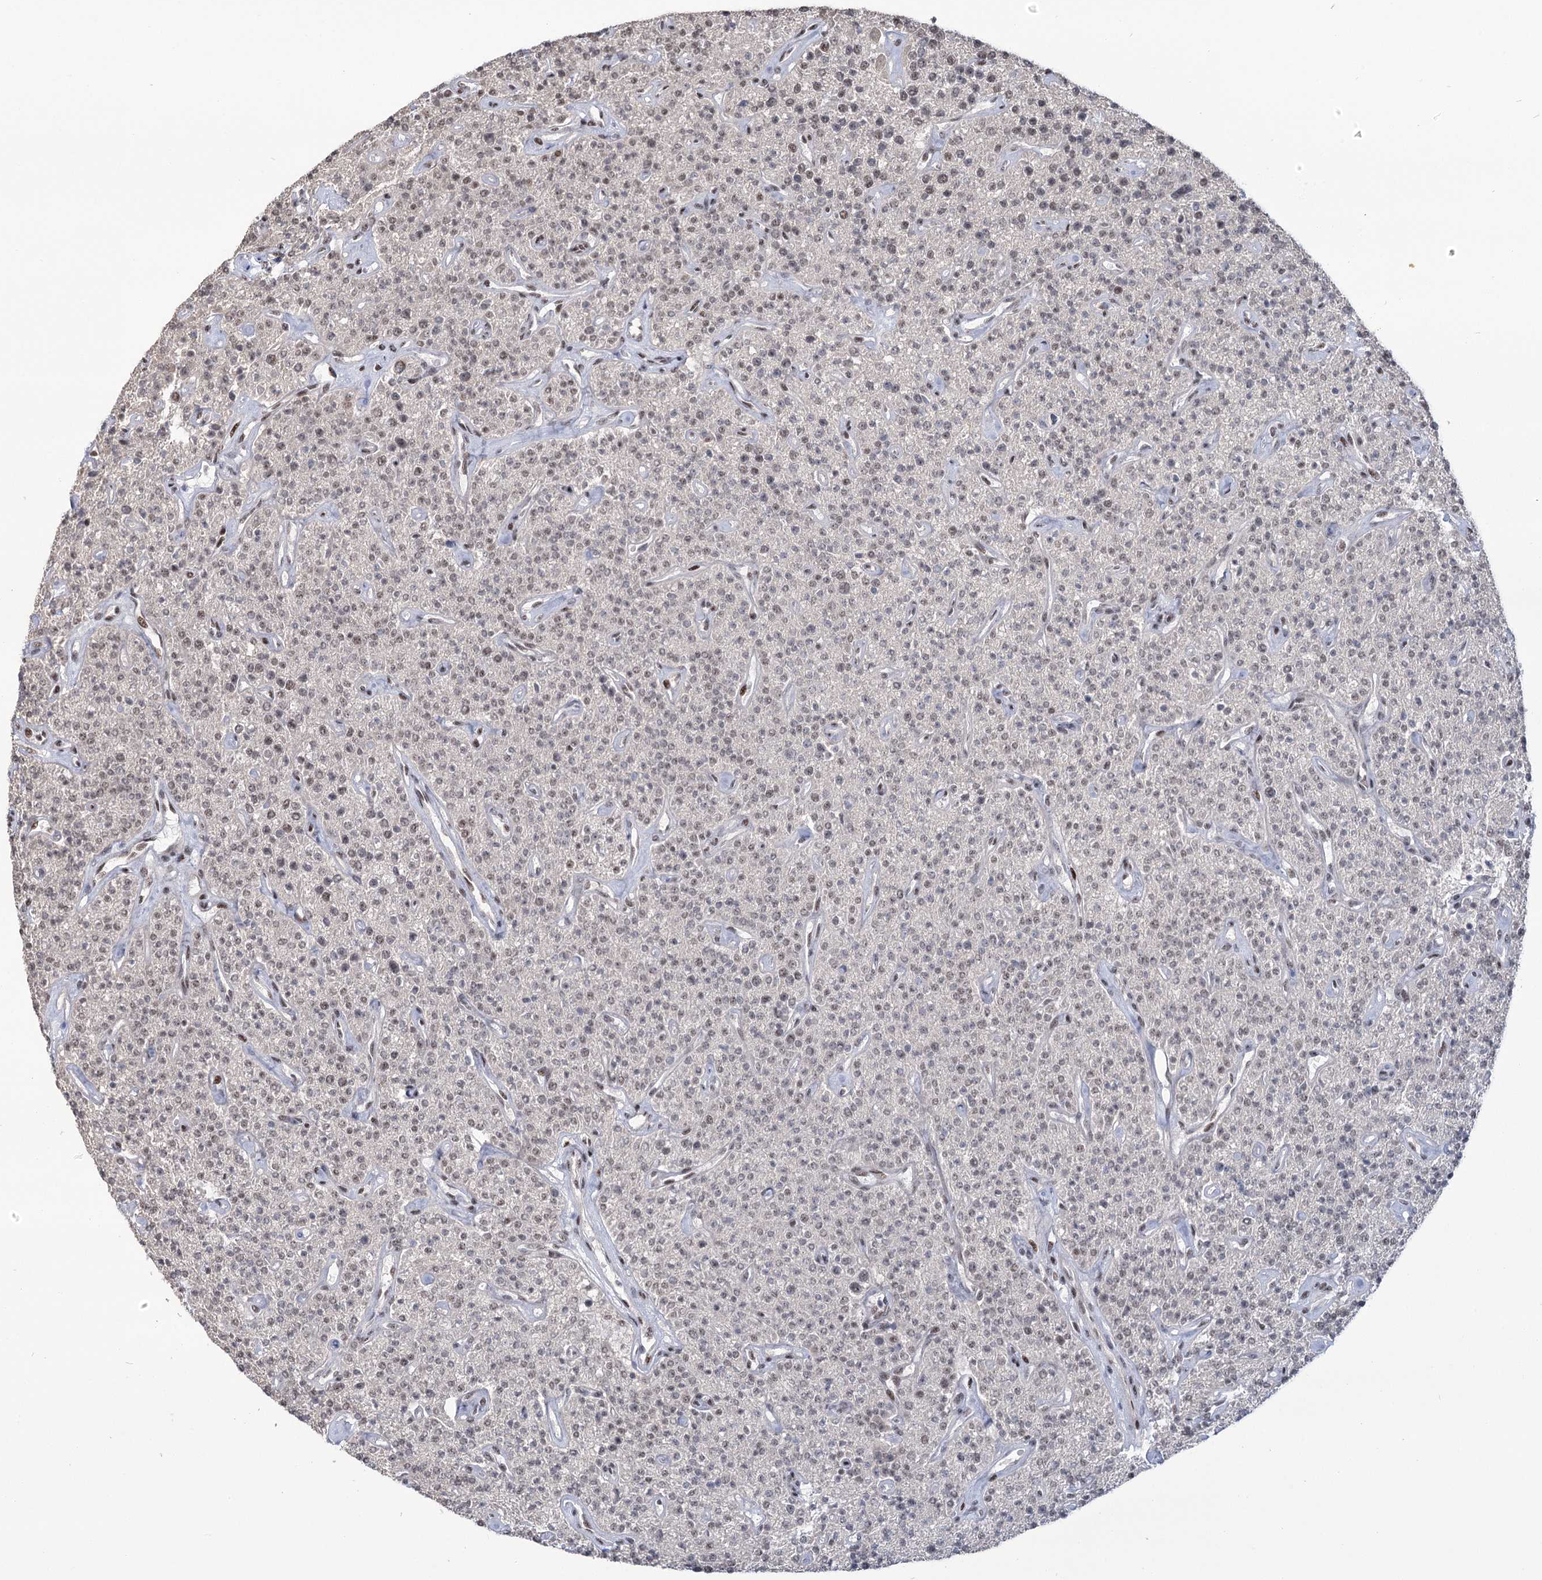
{"staining": {"intensity": "moderate", "quantity": "<25%", "location": "nuclear"}, "tissue": "parathyroid gland", "cell_type": "Glandular cells", "image_type": "normal", "snomed": [{"axis": "morphology", "description": "Normal tissue, NOS"}, {"axis": "topography", "description": "Parathyroid gland"}], "caption": "Immunohistochemical staining of benign human parathyroid gland shows moderate nuclear protein expression in approximately <25% of glandular cells.", "gene": "WBP1L", "patient": {"sex": "male", "age": 46}}